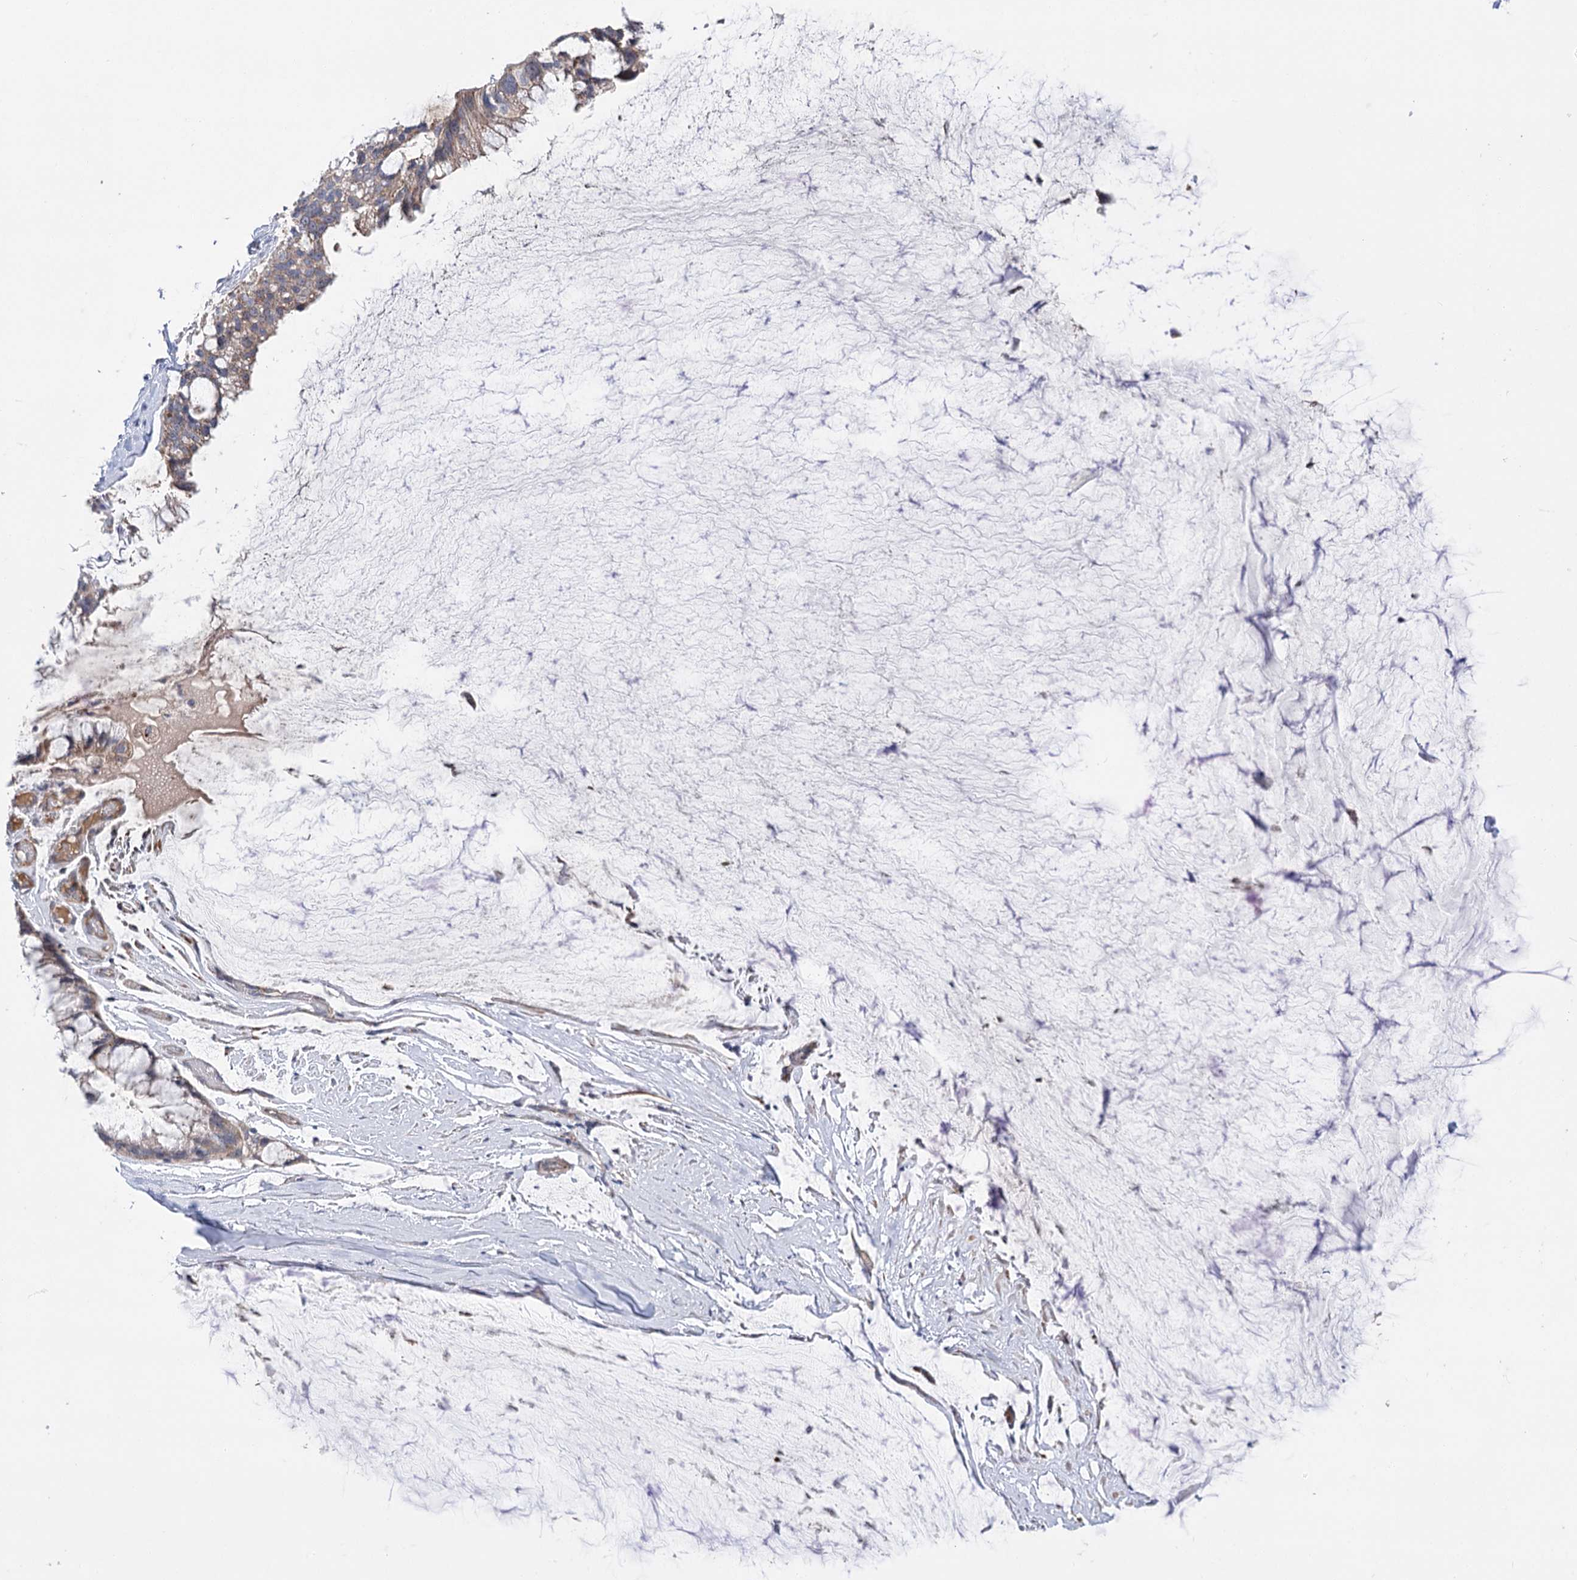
{"staining": {"intensity": "moderate", "quantity": ">75%", "location": "cytoplasmic/membranous"}, "tissue": "ovarian cancer", "cell_type": "Tumor cells", "image_type": "cancer", "snomed": [{"axis": "morphology", "description": "Cystadenocarcinoma, mucinous, NOS"}, {"axis": "topography", "description": "Ovary"}], "caption": "A photomicrograph of ovarian cancer stained for a protein reveals moderate cytoplasmic/membranous brown staining in tumor cells.", "gene": "ECHDC3", "patient": {"sex": "female", "age": 39}}